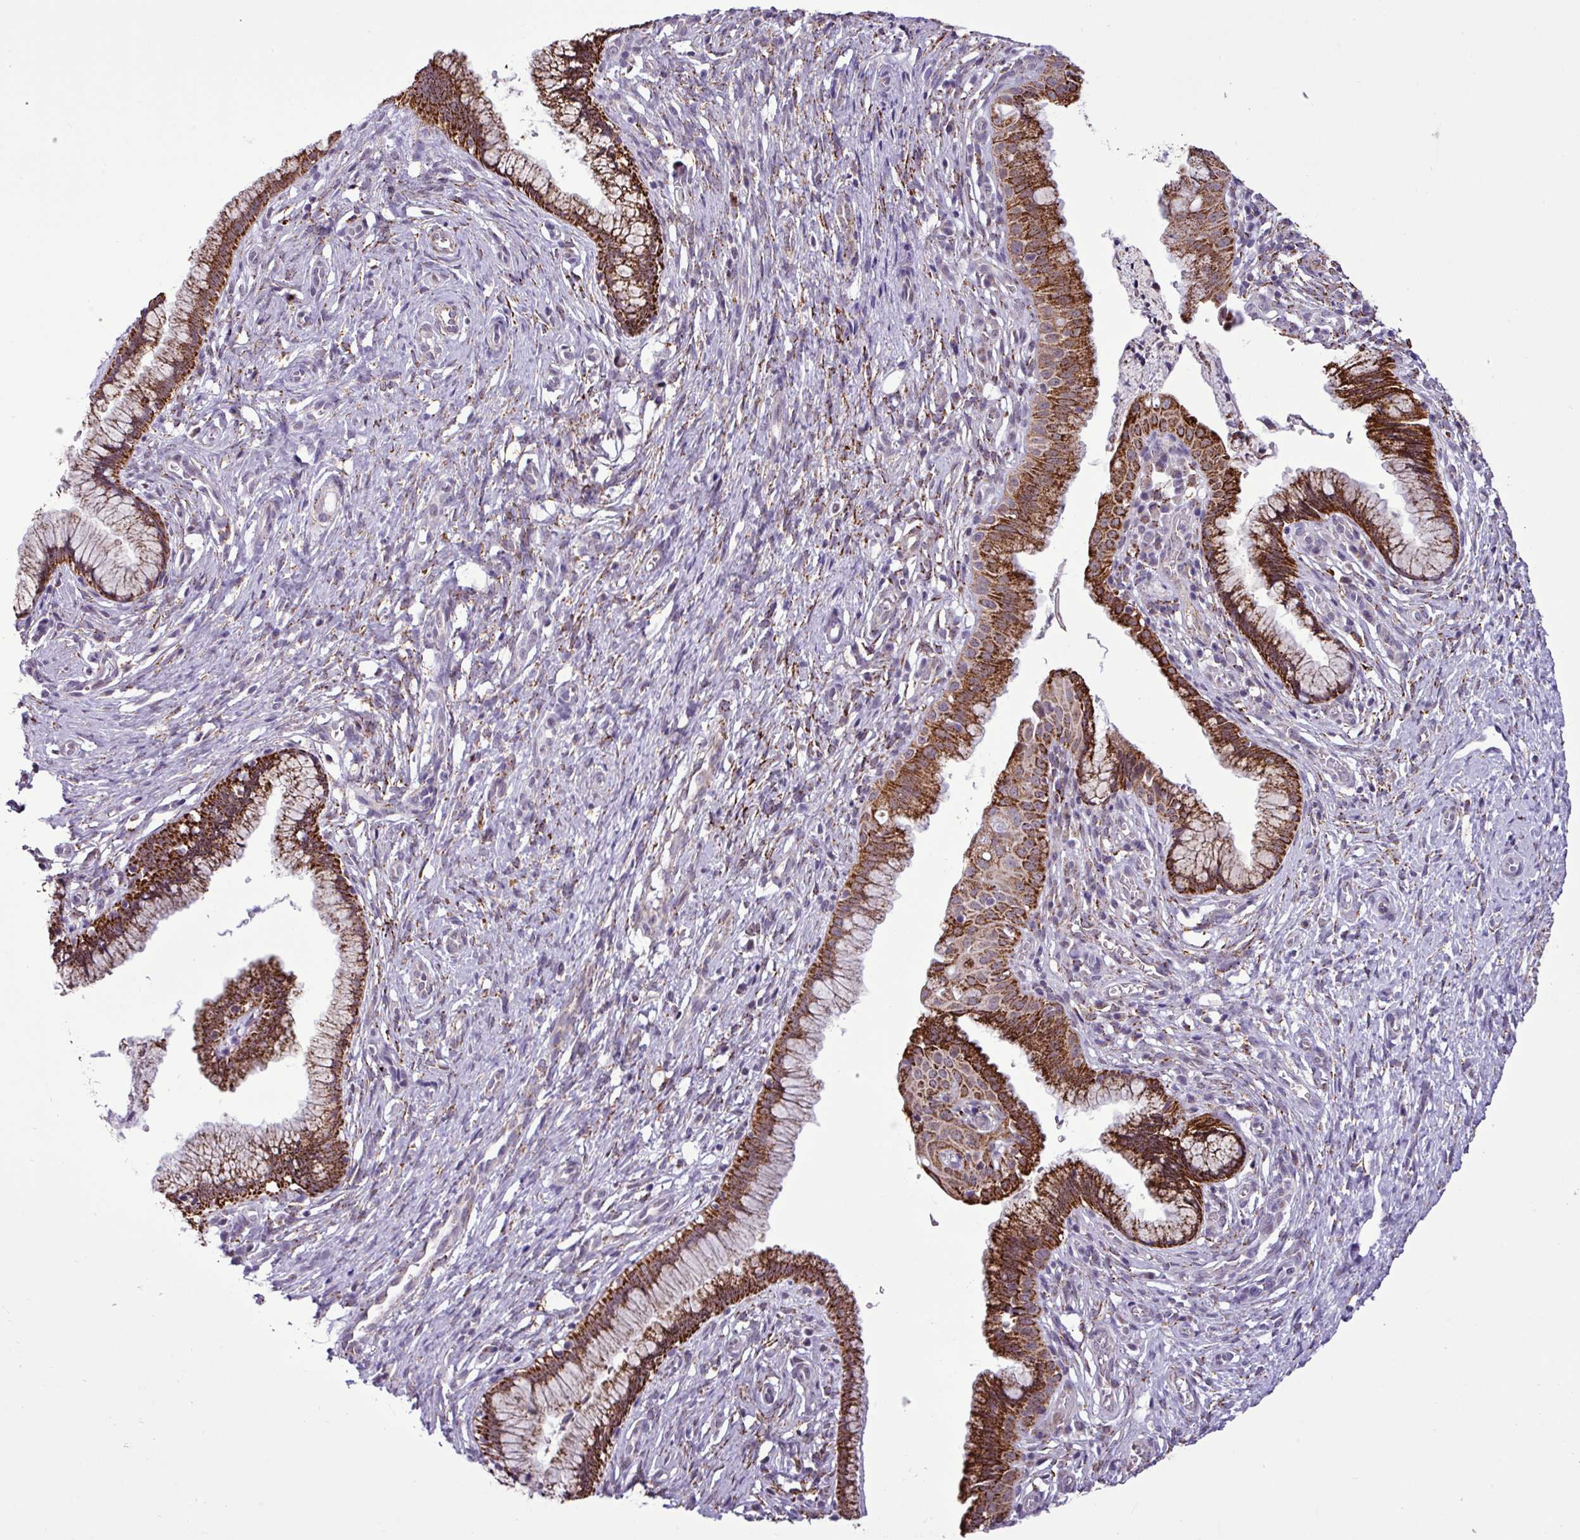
{"staining": {"intensity": "strong", "quantity": ">75%", "location": "cytoplasmic/membranous"}, "tissue": "cervix", "cell_type": "Glandular cells", "image_type": "normal", "snomed": [{"axis": "morphology", "description": "Normal tissue, NOS"}, {"axis": "topography", "description": "Cervix"}], "caption": "A brown stain shows strong cytoplasmic/membranous expression of a protein in glandular cells of benign cervix. (brown staining indicates protein expression, while blue staining denotes nuclei).", "gene": "SGPP1", "patient": {"sex": "female", "age": 36}}